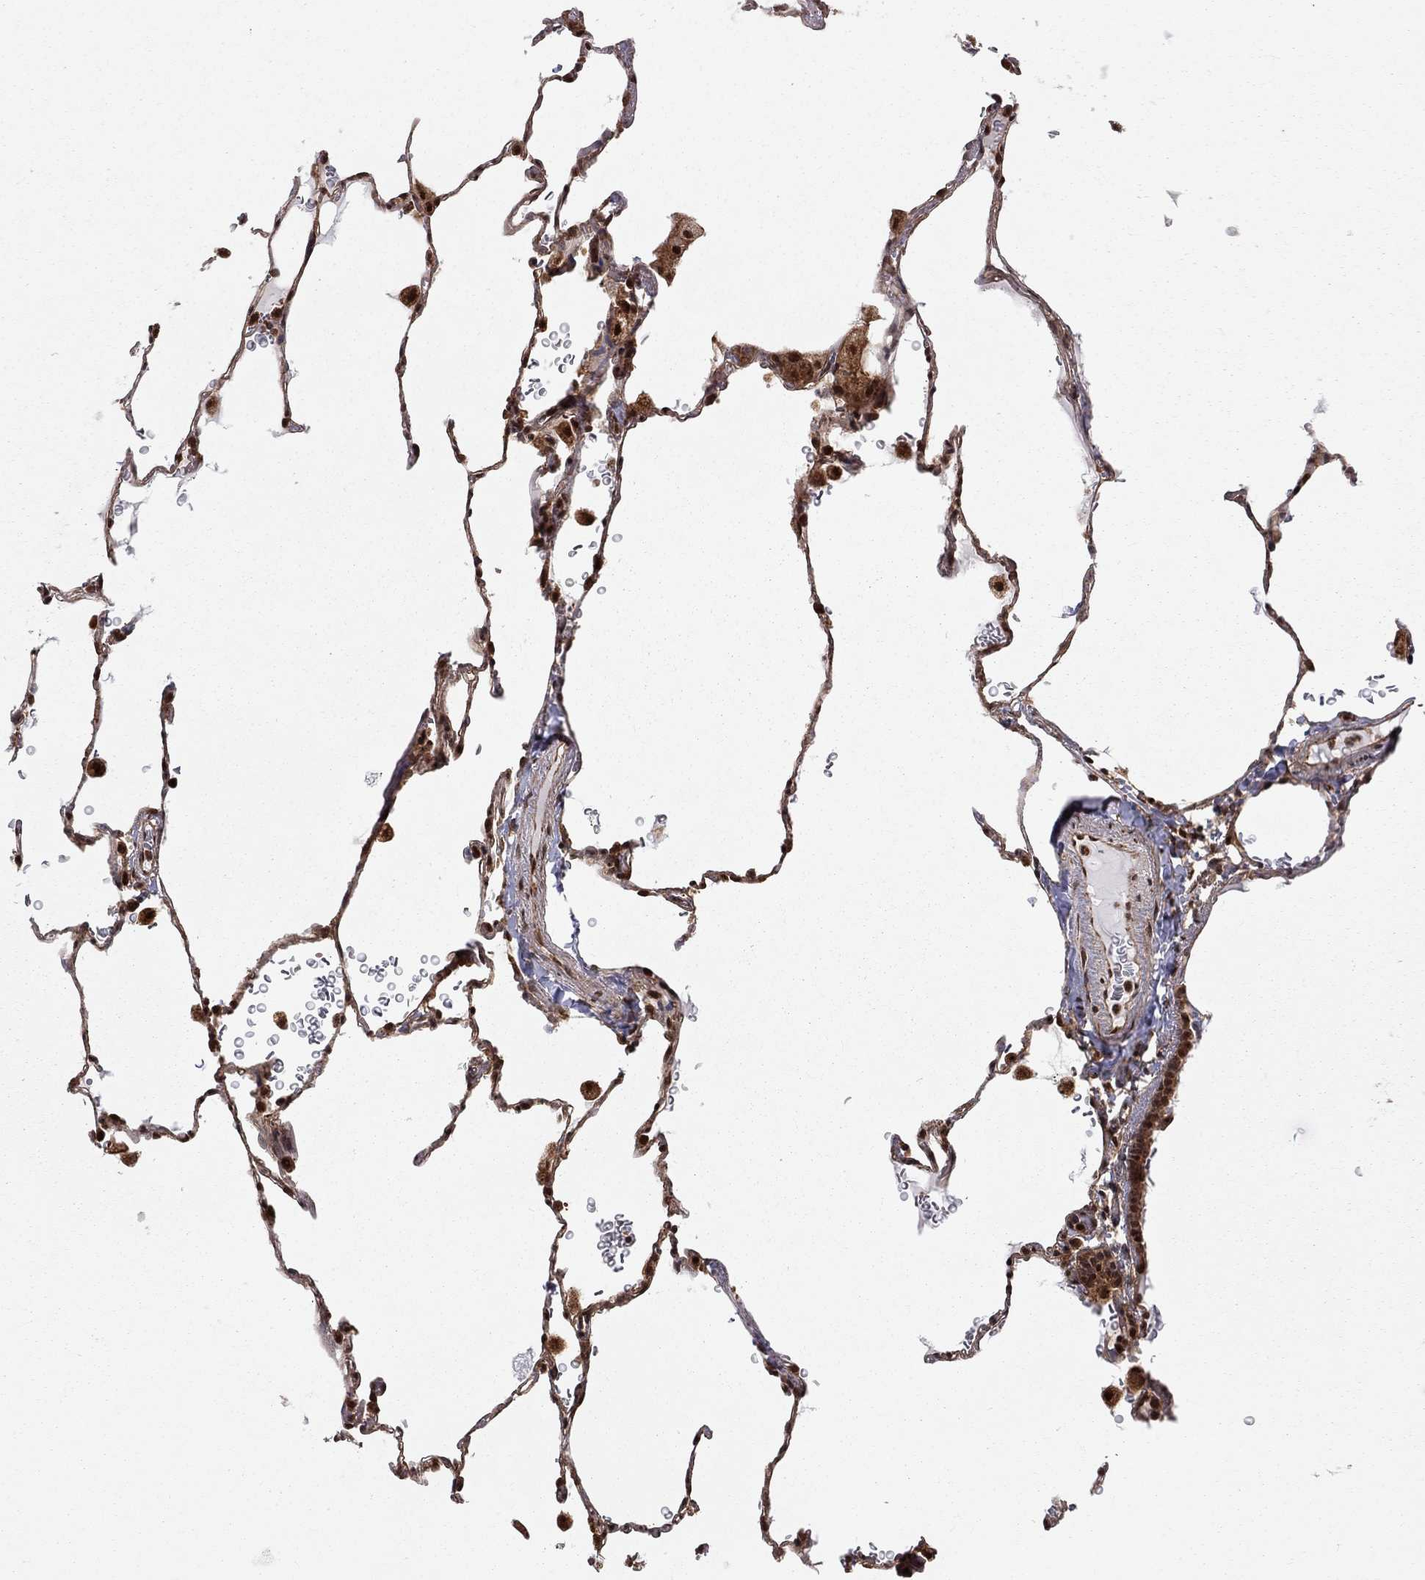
{"staining": {"intensity": "strong", "quantity": "25%-75%", "location": "cytoplasmic/membranous,nuclear"}, "tissue": "lung", "cell_type": "Alveolar cells", "image_type": "normal", "snomed": [{"axis": "morphology", "description": "Normal tissue, NOS"}, {"axis": "morphology", "description": "Adenocarcinoma, metastatic, NOS"}, {"axis": "topography", "description": "Lung"}], "caption": "Brown immunohistochemical staining in unremarkable human lung reveals strong cytoplasmic/membranous,nuclear positivity in about 25%-75% of alveolar cells.", "gene": "ELOB", "patient": {"sex": "male", "age": 45}}